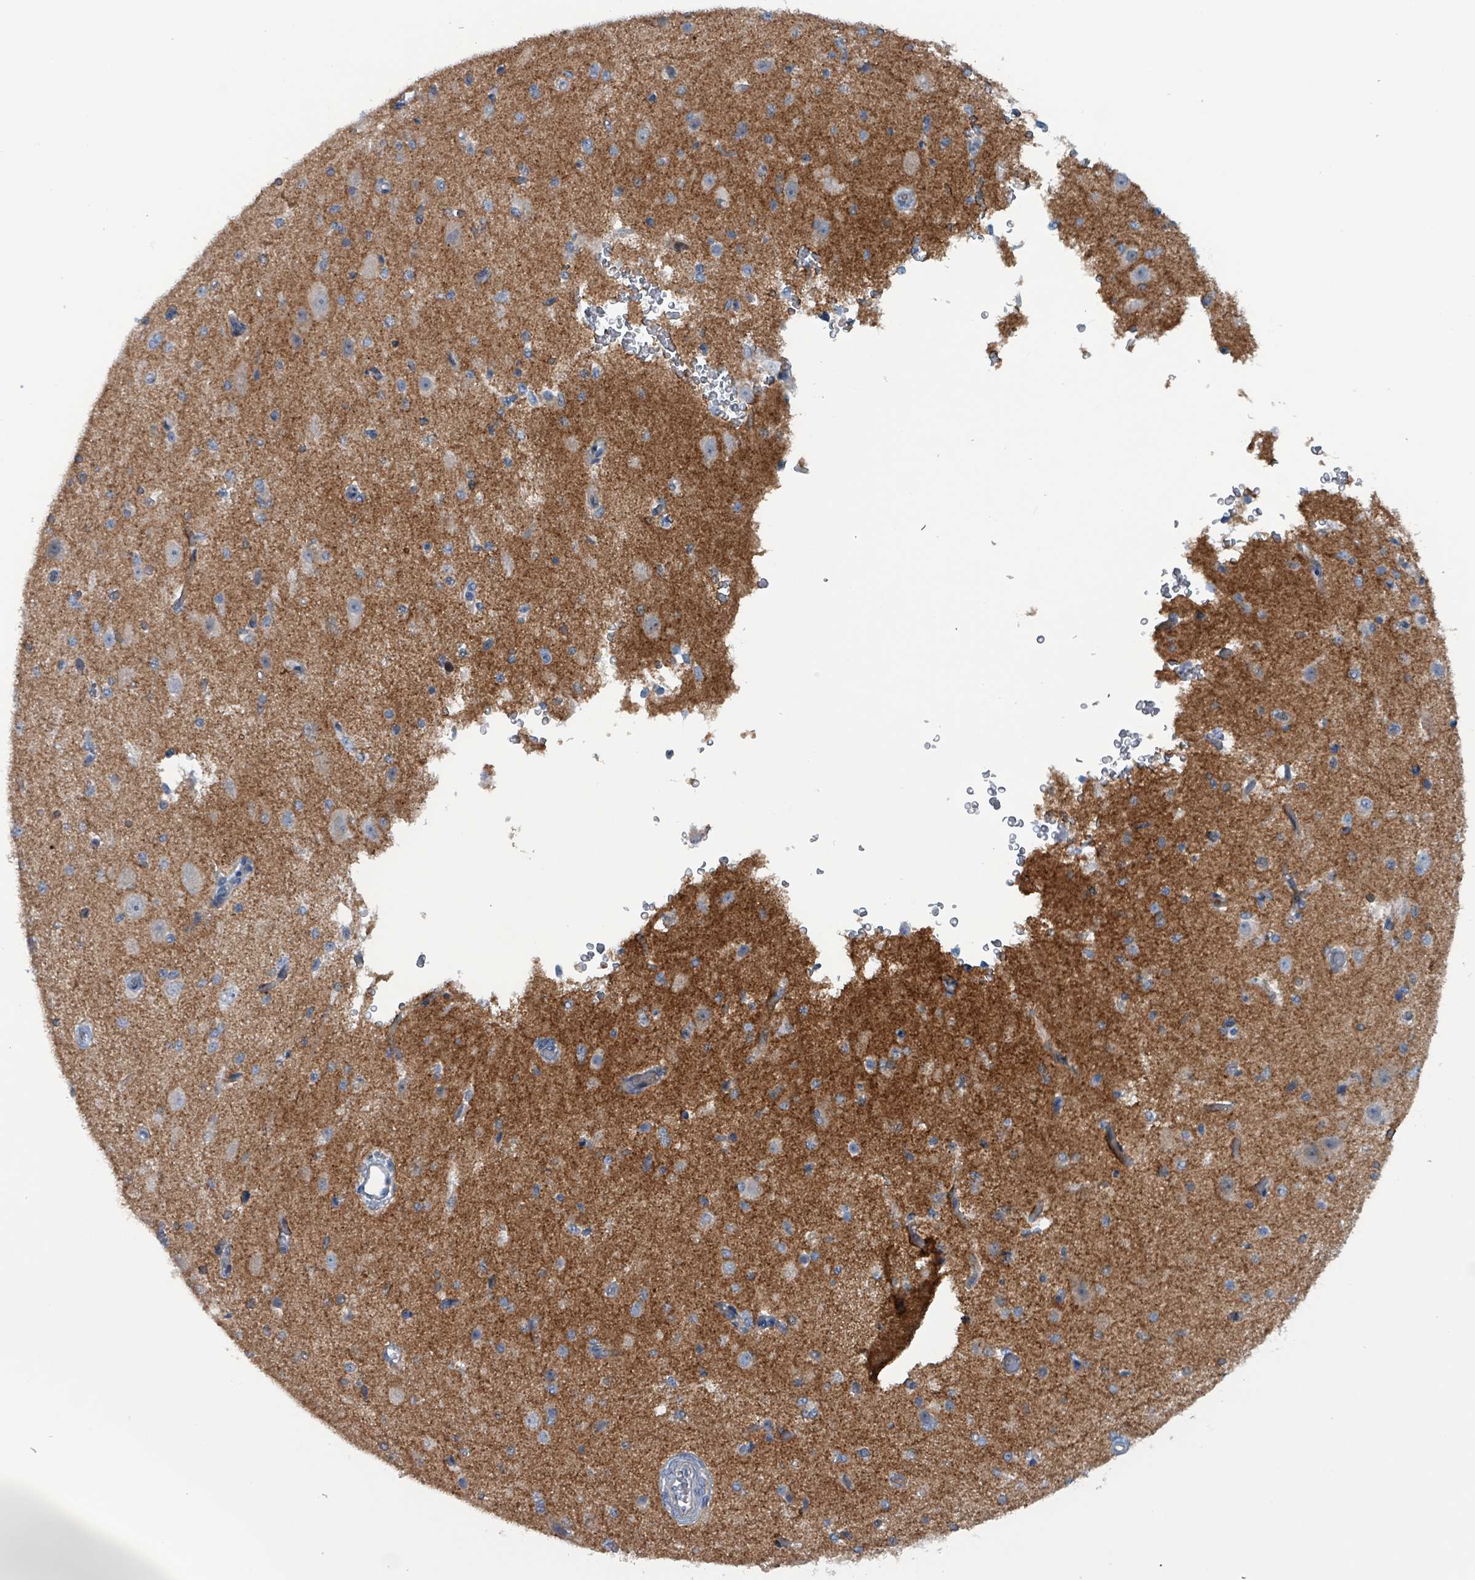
{"staining": {"intensity": "negative", "quantity": "none", "location": "none"}, "tissue": "cerebral cortex", "cell_type": "Endothelial cells", "image_type": "normal", "snomed": [{"axis": "morphology", "description": "Normal tissue, NOS"}, {"axis": "morphology", "description": "Inflammation, NOS"}, {"axis": "topography", "description": "Cerebral cortex"}], "caption": "Immunohistochemistry (IHC) image of normal cerebral cortex: human cerebral cortex stained with DAB (3,3'-diaminobenzidine) reveals no significant protein positivity in endothelial cells.", "gene": "TAAR5", "patient": {"sex": "male", "age": 6}}